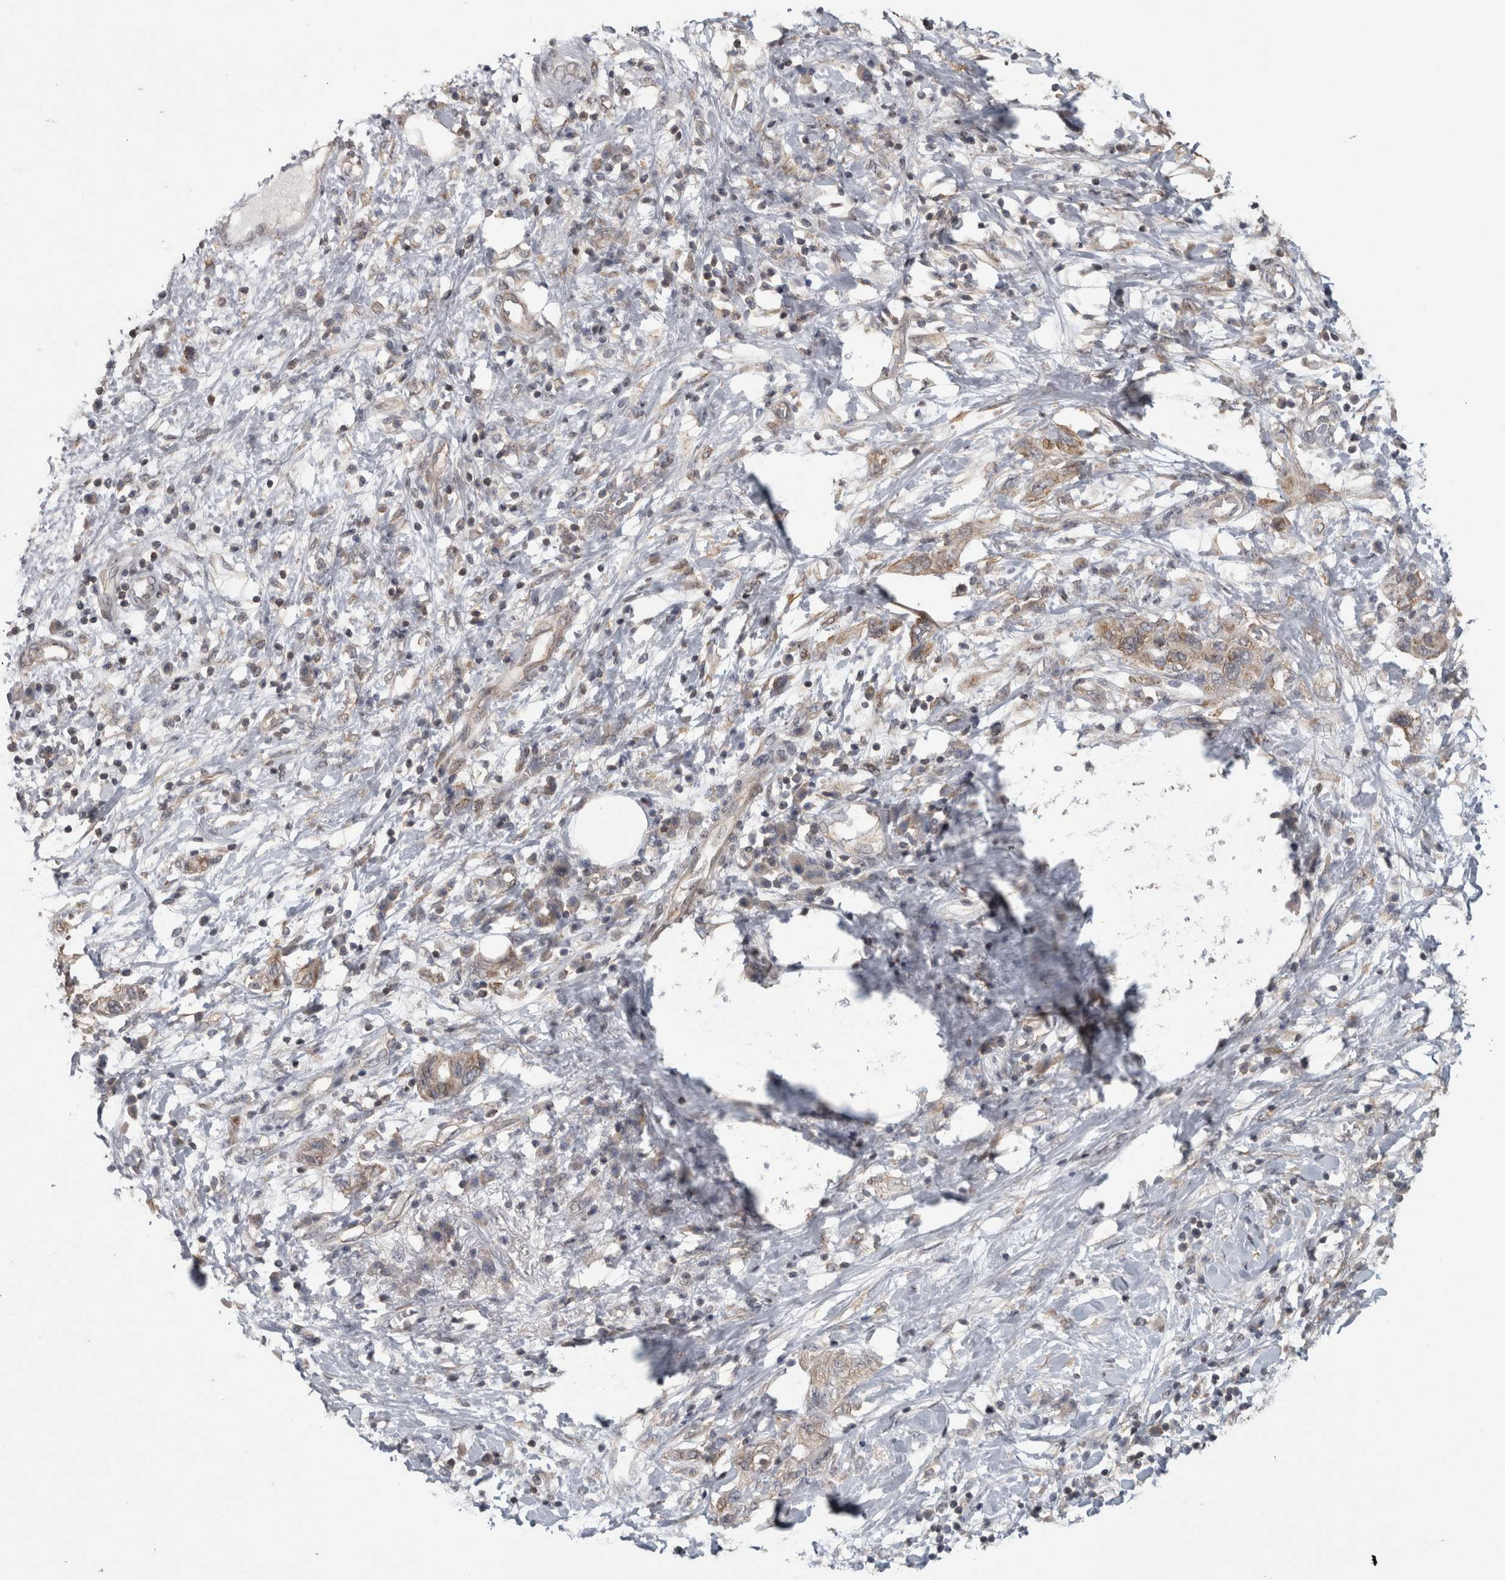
{"staining": {"intensity": "weak", "quantity": ">75%", "location": "cytoplasmic/membranous"}, "tissue": "pancreatic cancer", "cell_type": "Tumor cells", "image_type": "cancer", "snomed": [{"axis": "morphology", "description": "Adenocarcinoma, NOS"}, {"axis": "topography", "description": "Pancreas"}], "caption": "Weak cytoplasmic/membranous positivity is present in about >75% of tumor cells in pancreatic cancer.", "gene": "ATXN2", "patient": {"sex": "female", "age": 73}}